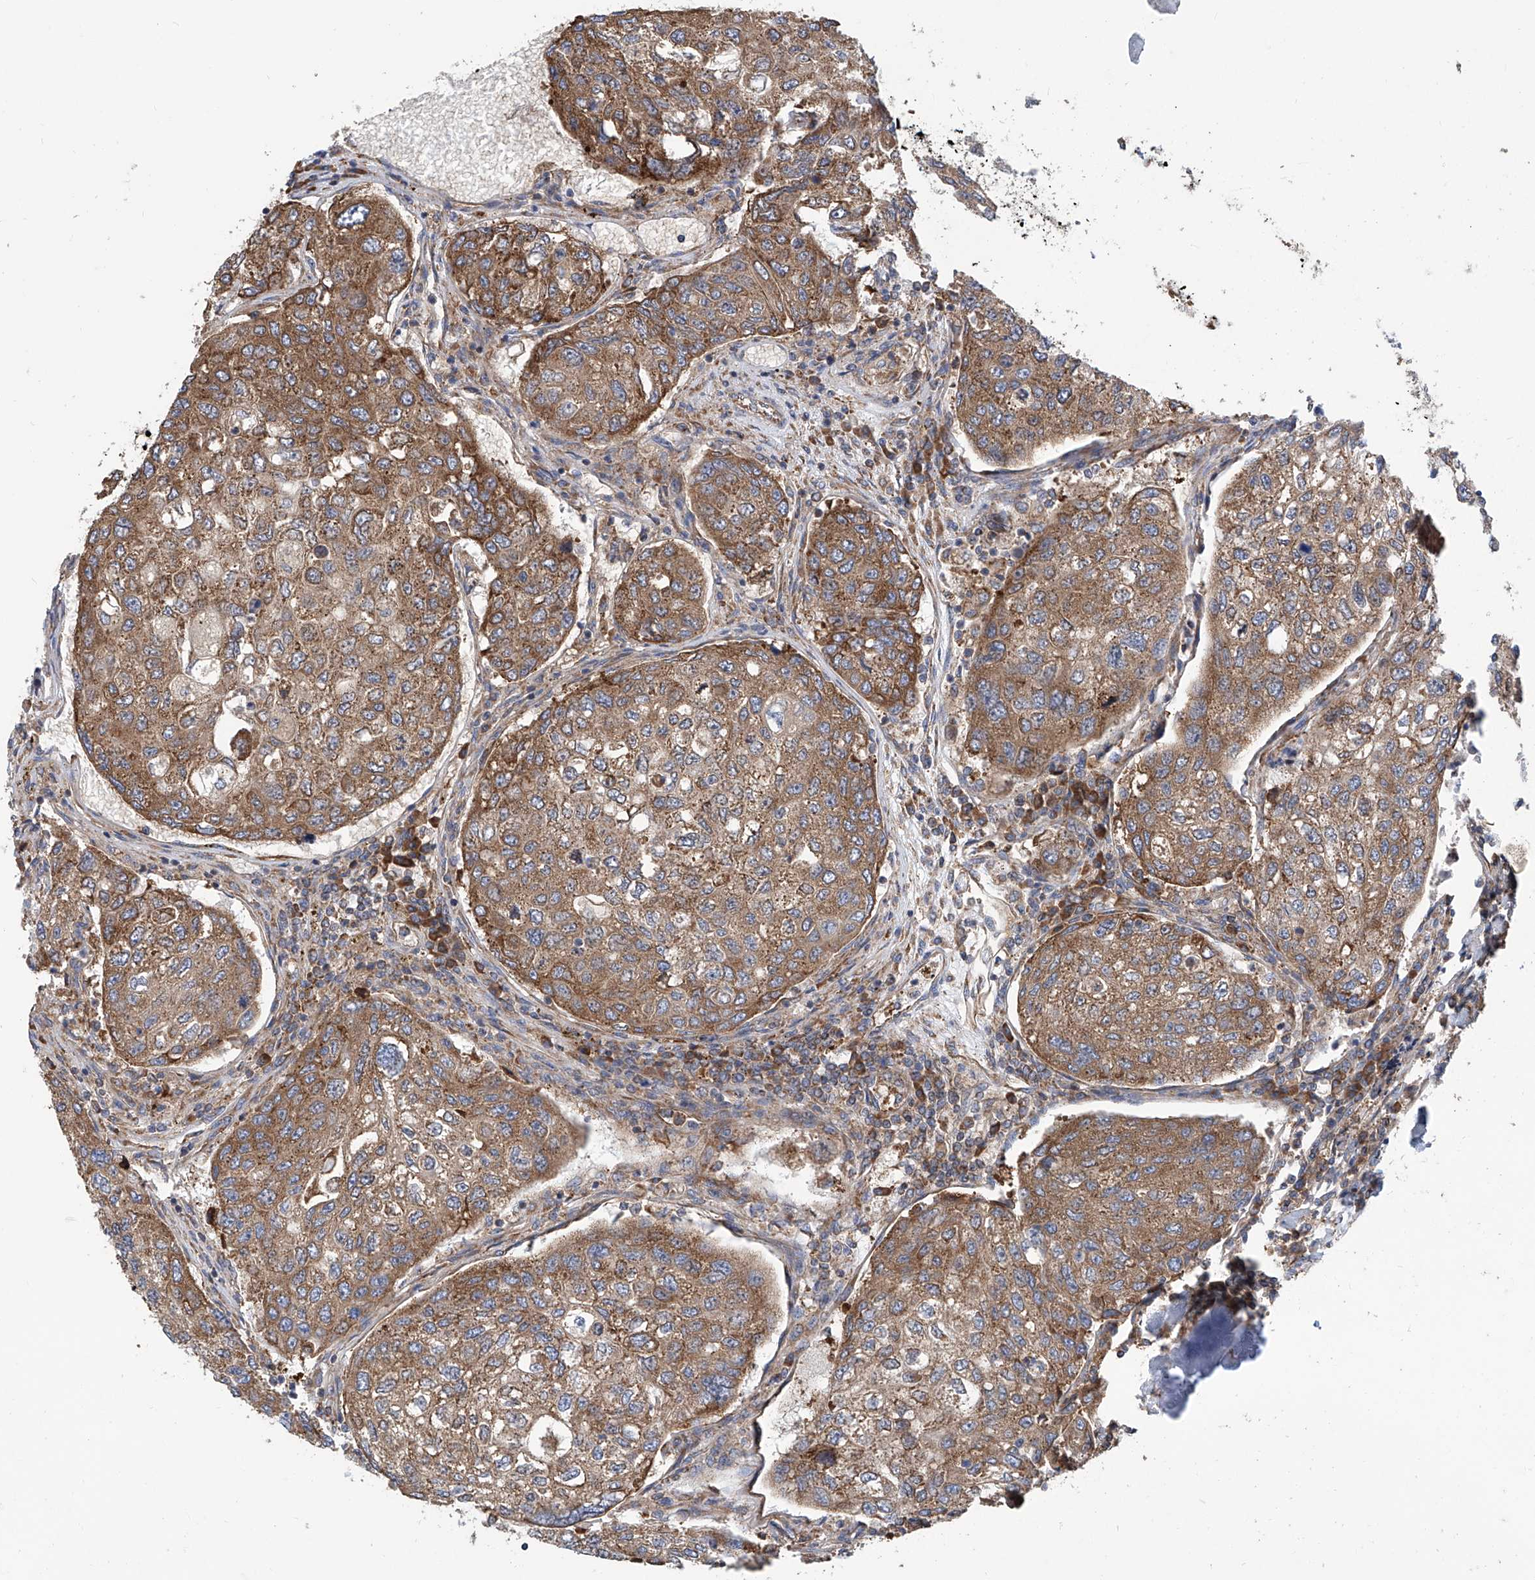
{"staining": {"intensity": "moderate", "quantity": ">75%", "location": "cytoplasmic/membranous"}, "tissue": "urothelial cancer", "cell_type": "Tumor cells", "image_type": "cancer", "snomed": [{"axis": "morphology", "description": "Urothelial carcinoma, High grade"}, {"axis": "topography", "description": "Lymph node"}, {"axis": "topography", "description": "Urinary bladder"}], "caption": "Moderate cytoplasmic/membranous protein expression is identified in about >75% of tumor cells in urothelial cancer. (brown staining indicates protein expression, while blue staining denotes nuclei).", "gene": "SENP2", "patient": {"sex": "male", "age": 51}}